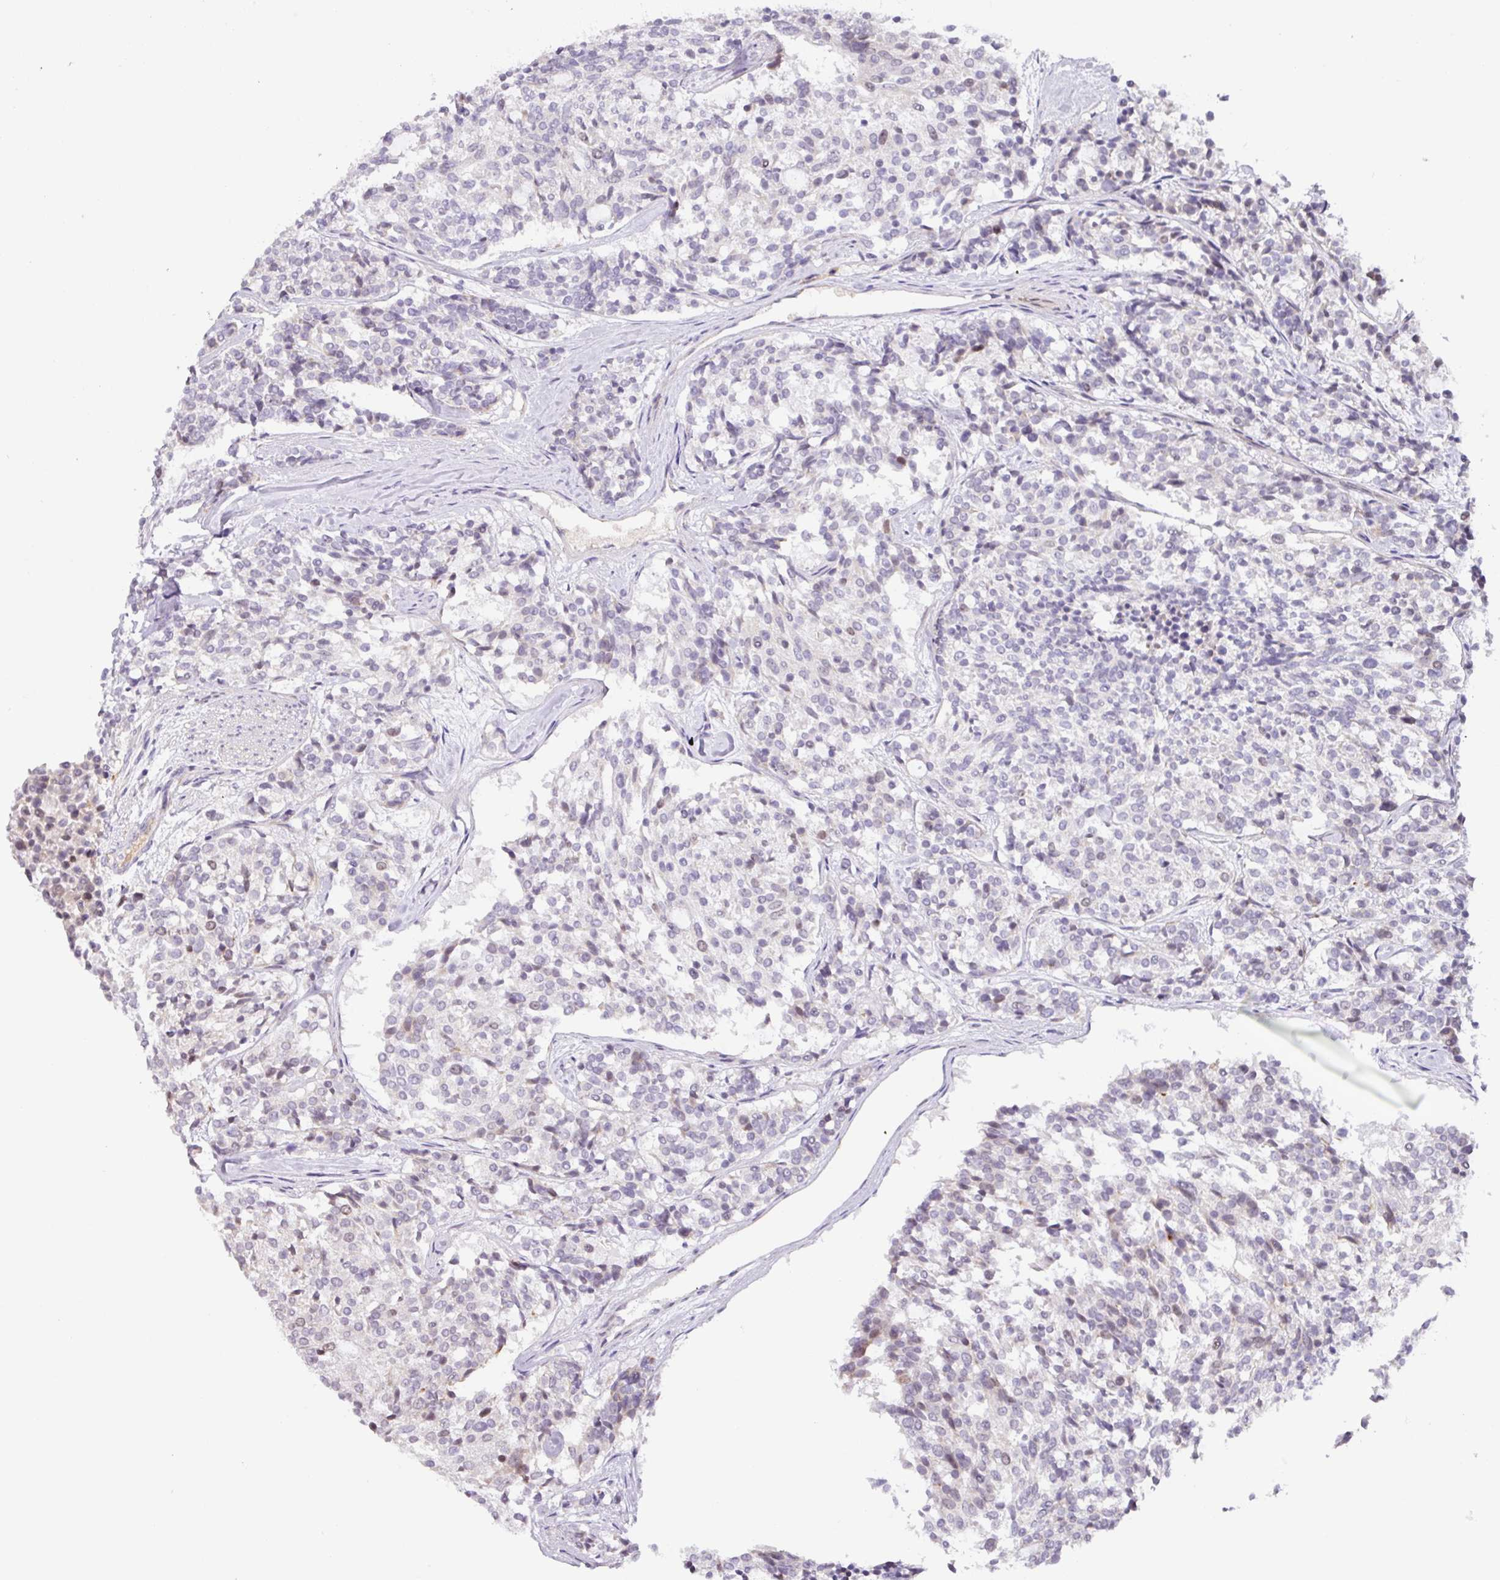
{"staining": {"intensity": "negative", "quantity": "none", "location": "none"}, "tissue": "carcinoid", "cell_type": "Tumor cells", "image_type": "cancer", "snomed": [{"axis": "morphology", "description": "Carcinoid, malignant, NOS"}, {"axis": "topography", "description": "Pancreas"}], "caption": "A high-resolution histopathology image shows IHC staining of carcinoid (malignant), which displays no significant staining in tumor cells.", "gene": "PARP2", "patient": {"sex": "female", "age": 54}}